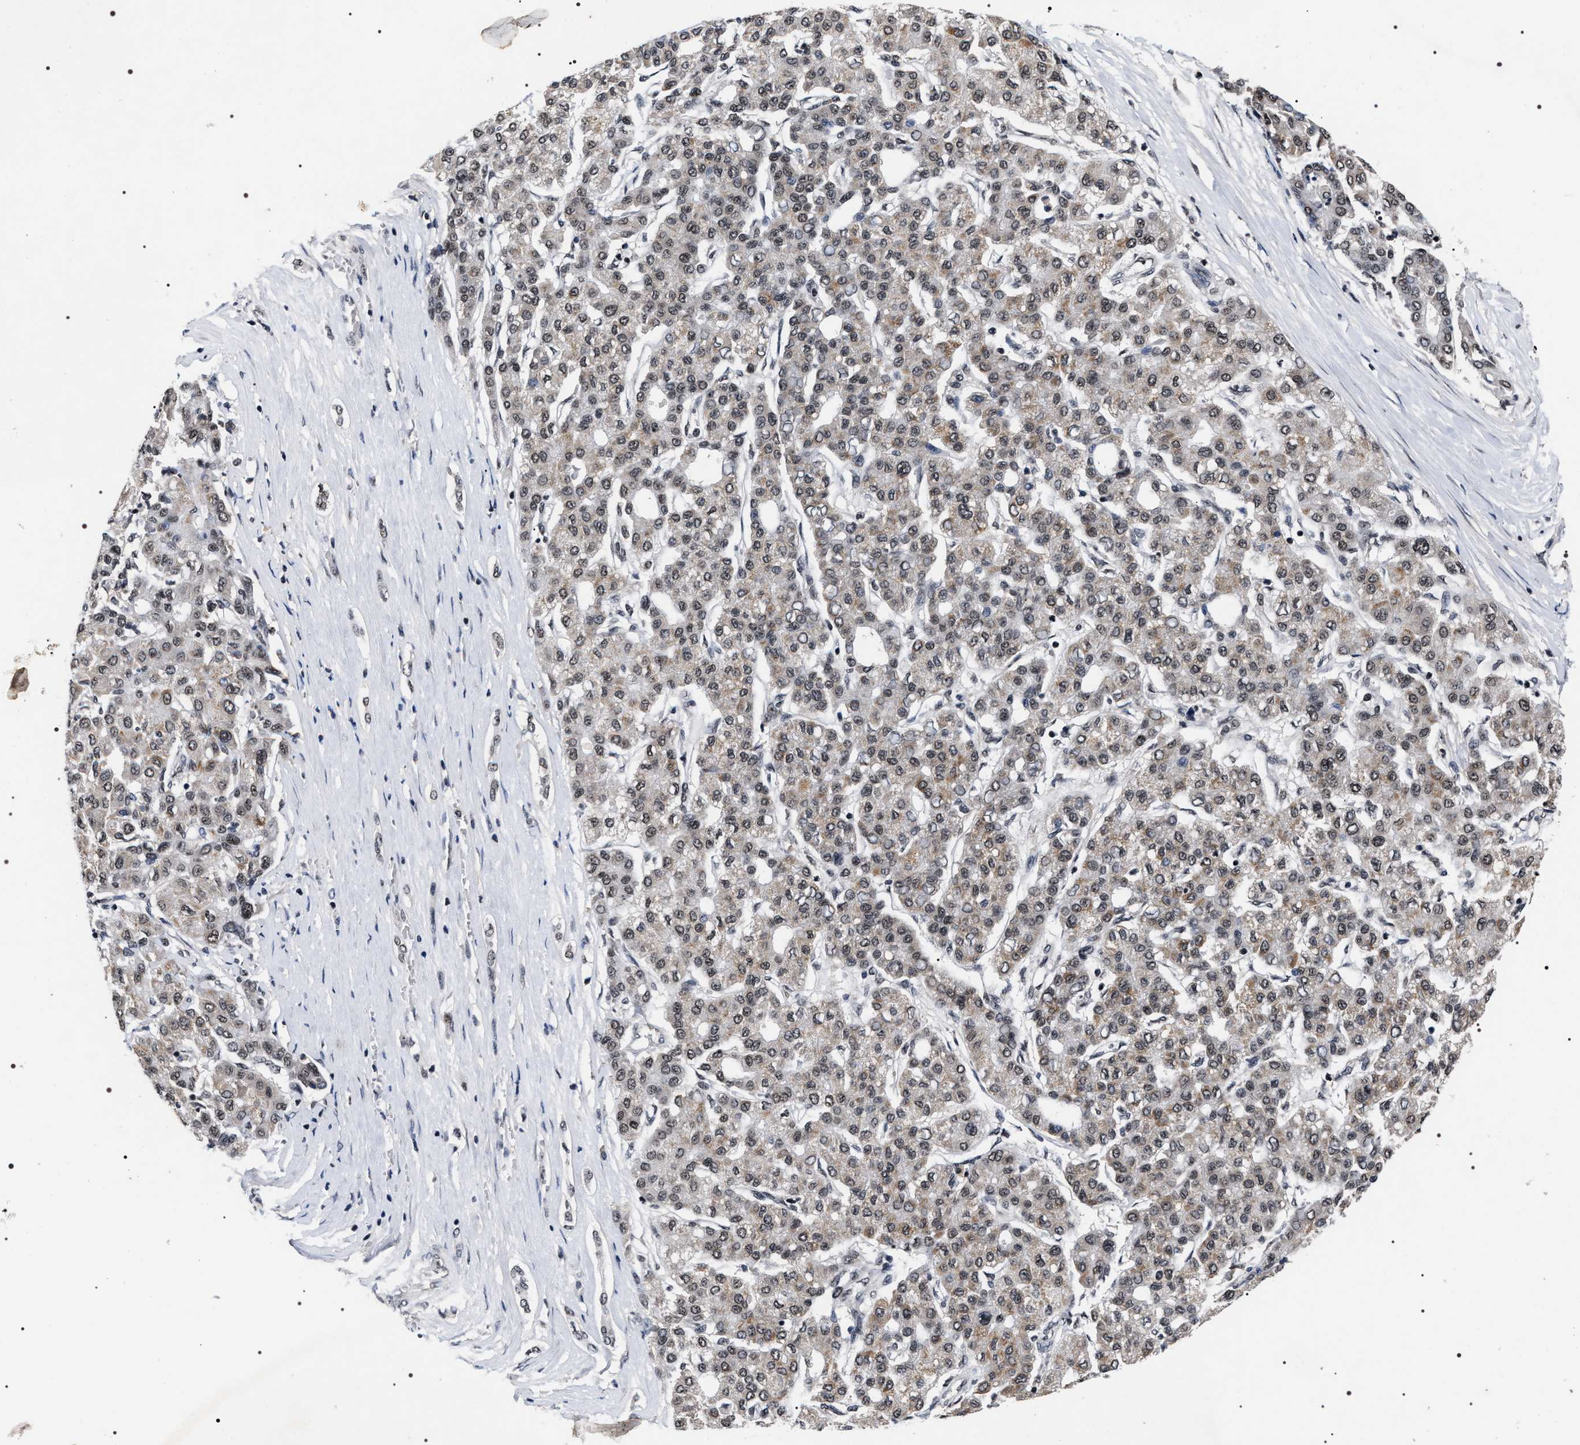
{"staining": {"intensity": "weak", "quantity": "25%-75%", "location": "cytoplasmic/membranous,nuclear"}, "tissue": "liver cancer", "cell_type": "Tumor cells", "image_type": "cancer", "snomed": [{"axis": "morphology", "description": "Carcinoma, Hepatocellular, NOS"}, {"axis": "topography", "description": "Liver"}], "caption": "Immunohistochemistry of human hepatocellular carcinoma (liver) exhibits low levels of weak cytoplasmic/membranous and nuclear staining in approximately 25%-75% of tumor cells. The staining was performed using DAB, with brown indicating positive protein expression. Nuclei are stained blue with hematoxylin.", "gene": "RRP1B", "patient": {"sex": "male", "age": 65}}